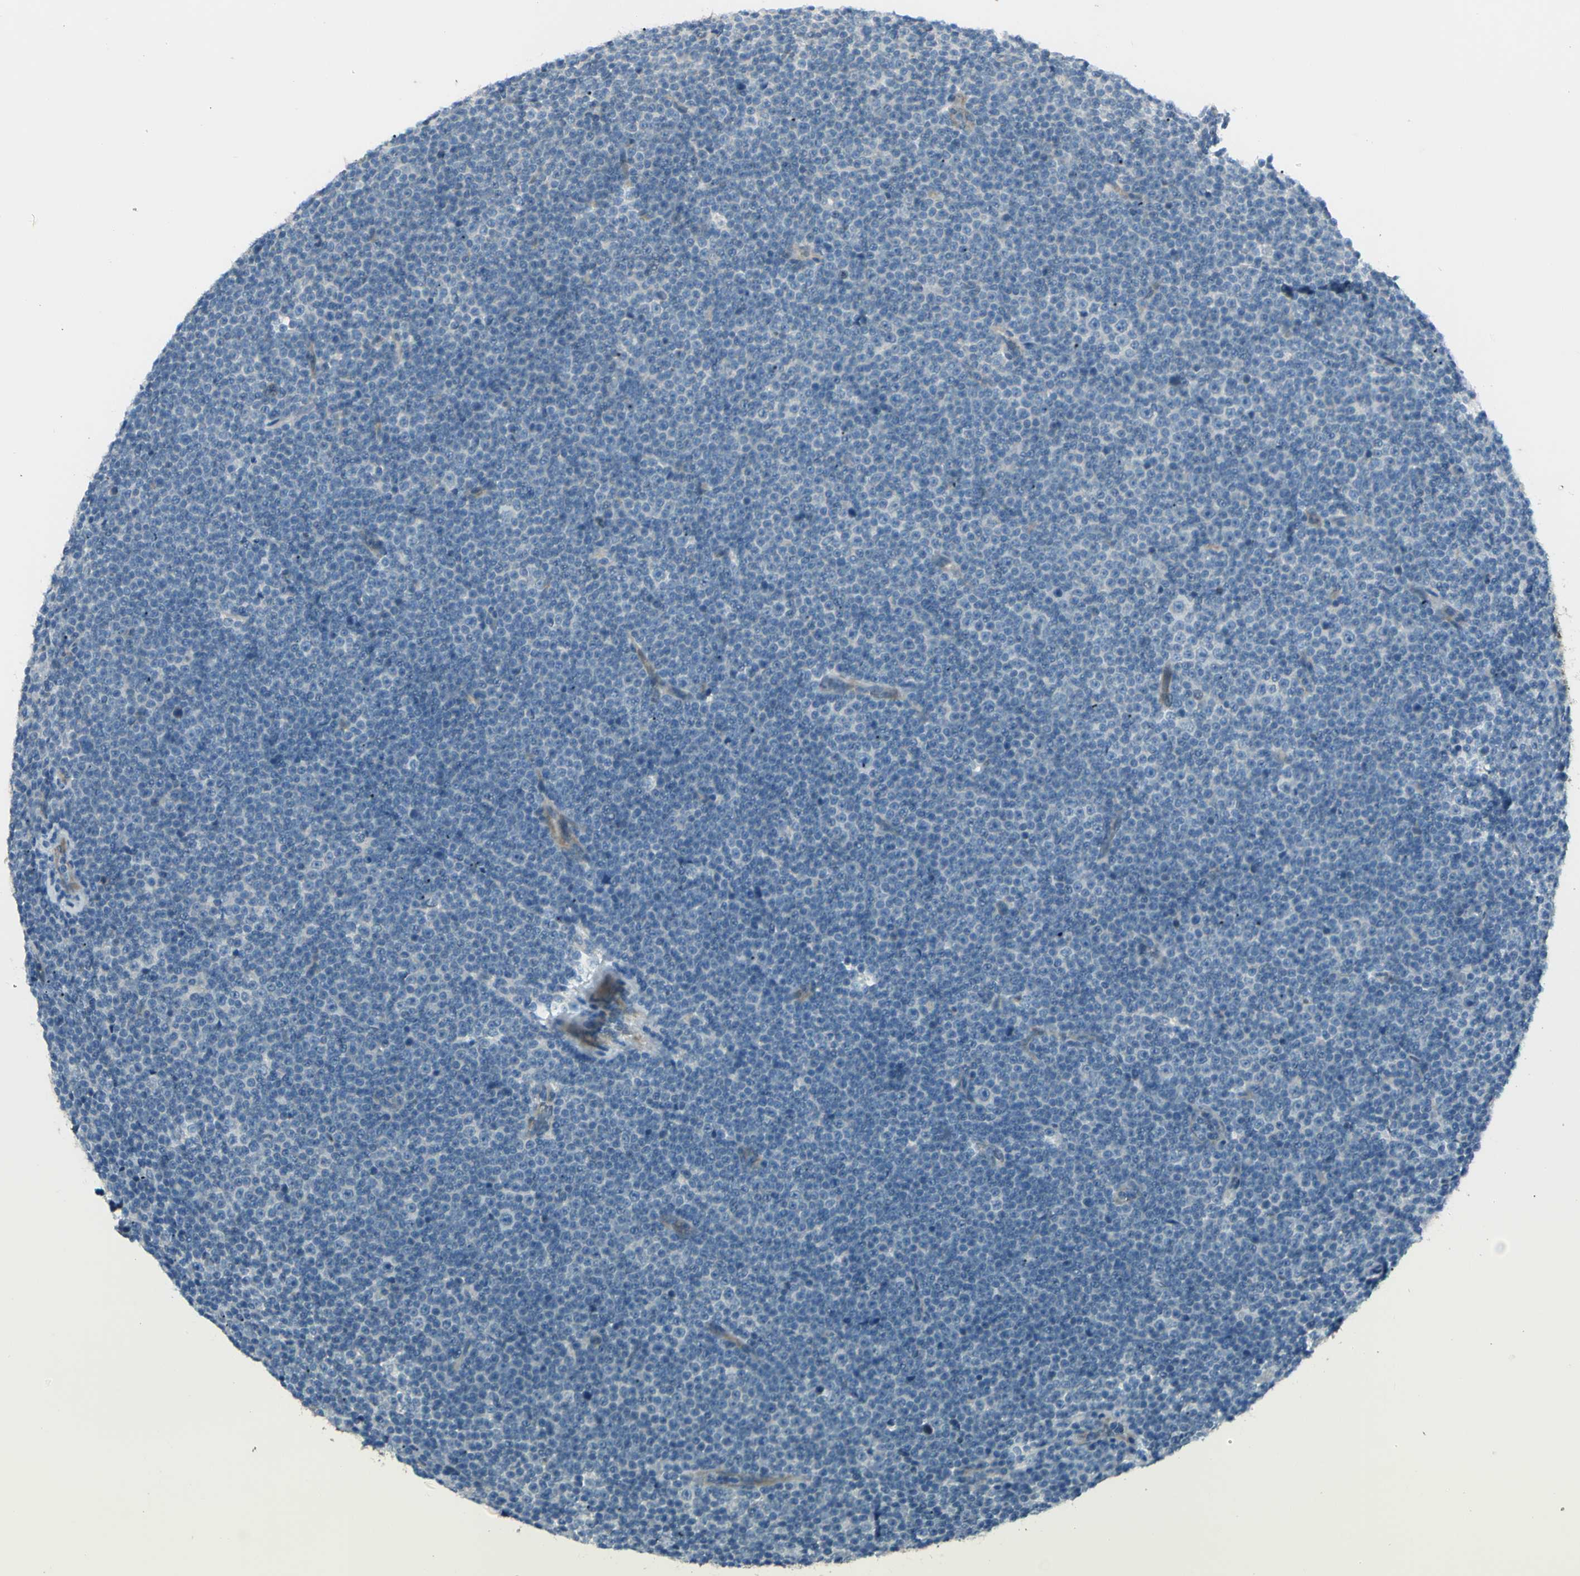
{"staining": {"intensity": "weak", "quantity": "<25%", "location": "cytoplasmic/membranous"}, "tissue": "lymphoma", "cell_type": "Tumor cells", "image_type": "cancer", "snomed": [{"axis": "morphology", "description": "Malignant lymphoma, non-Hodgkin's type, Low grade"}, {"axis": "topography", "description": "Lymph node"}], "caption": "Photomicrograph shows no significant protein staining in tumor cells of lymphoma.", "gene": "LRRK1", "patient": {"sex": "female", "age": 67}}